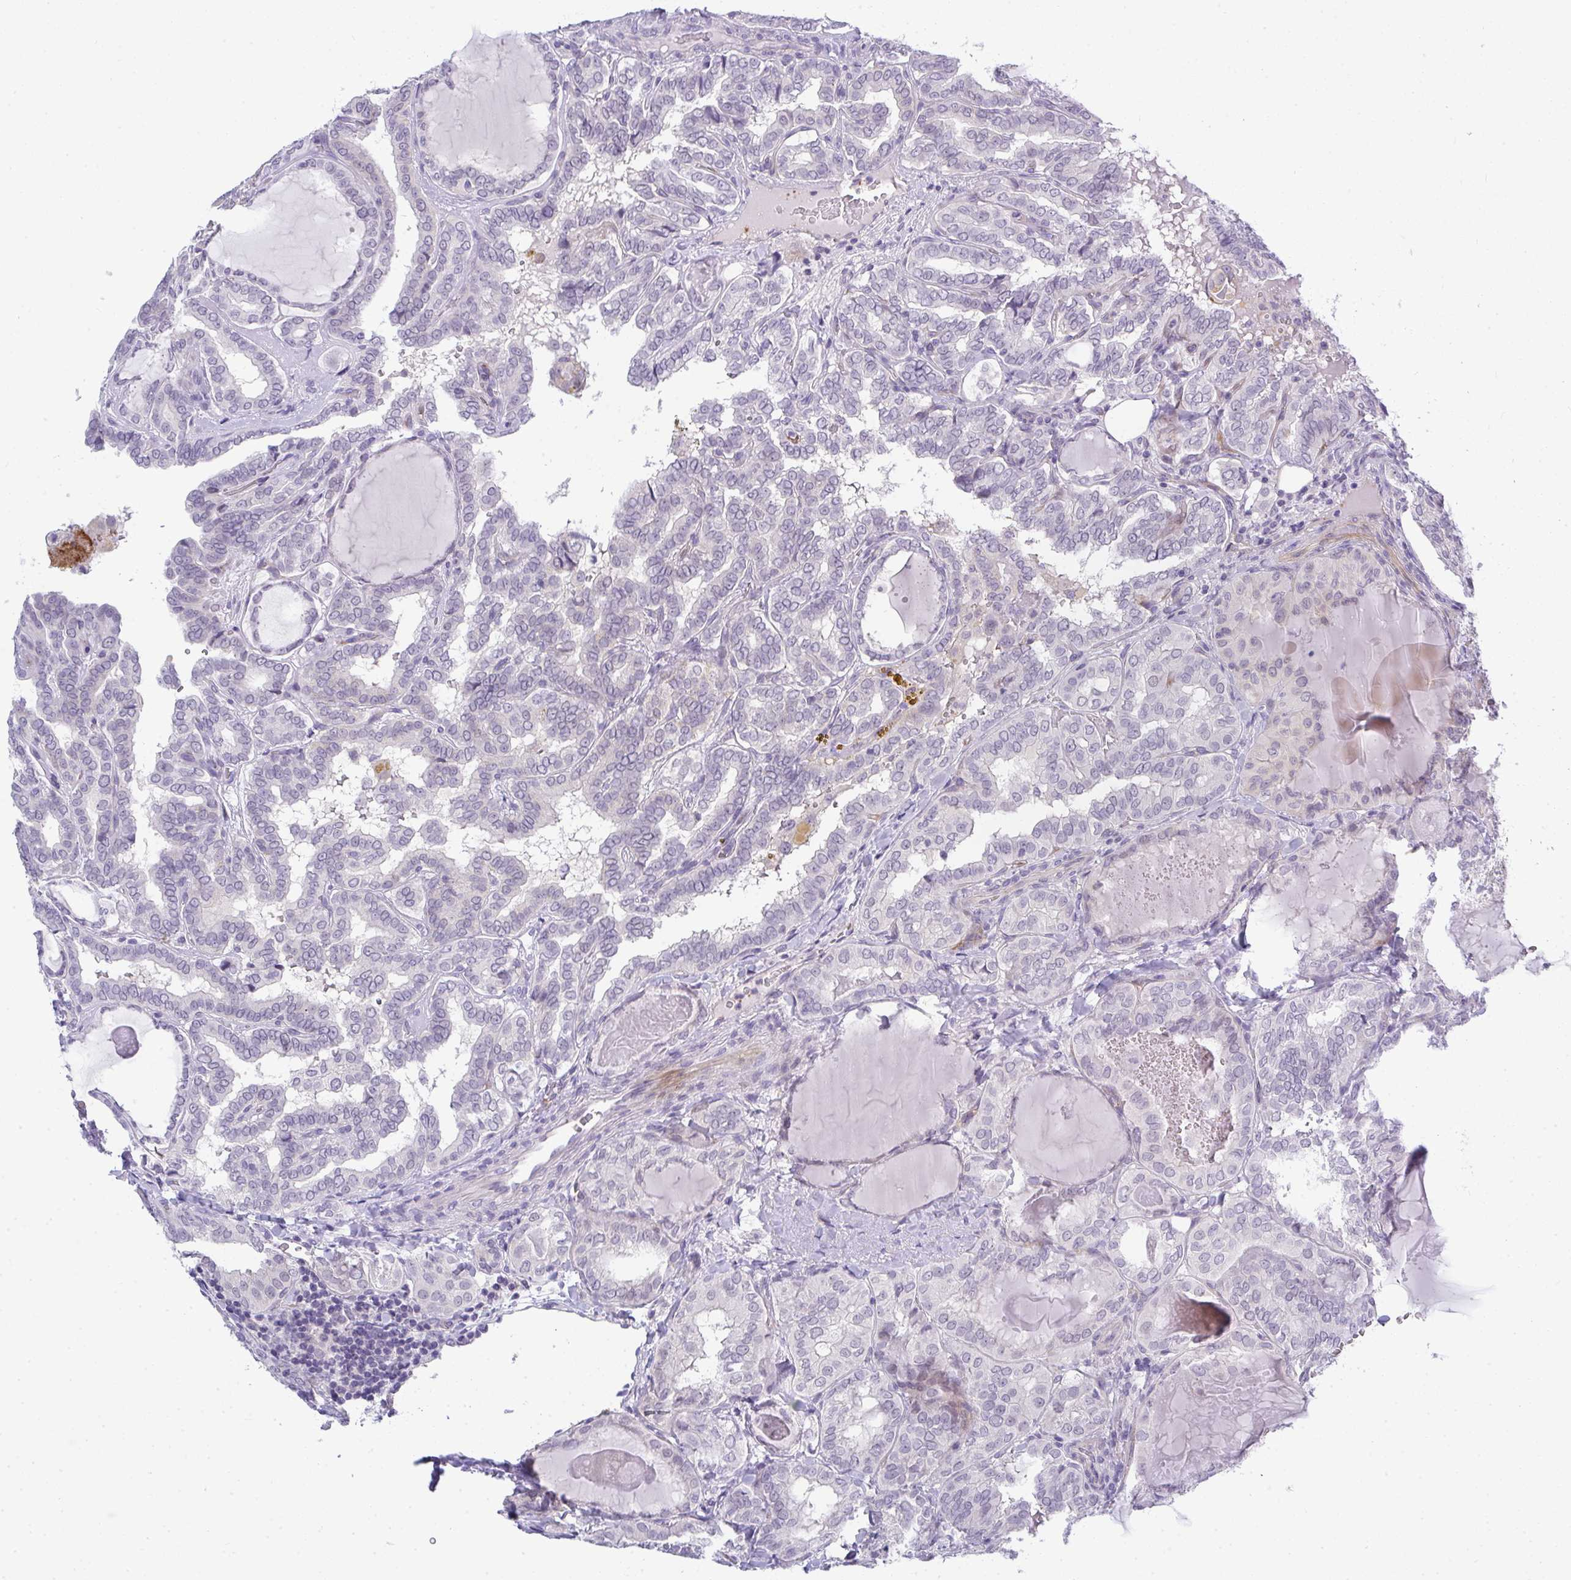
{"staining": {"intensity": "negative", "quantity": "none", "location": "none"}, "tissue": "thyroid cancer", "cell_type": "Tumor cells", "image_type": "cancer", "snomed": [{"axis": "morphology", "description": "Papillary adenocarcinoma, NOS"}, {"axis": "topography", "description": "Thyroid gland"}], "caption": "Tumor cells show no significant expression in thyroid cancer.", "gene": "TMEM82", "patient": {"sex": "female", "age": 46}}